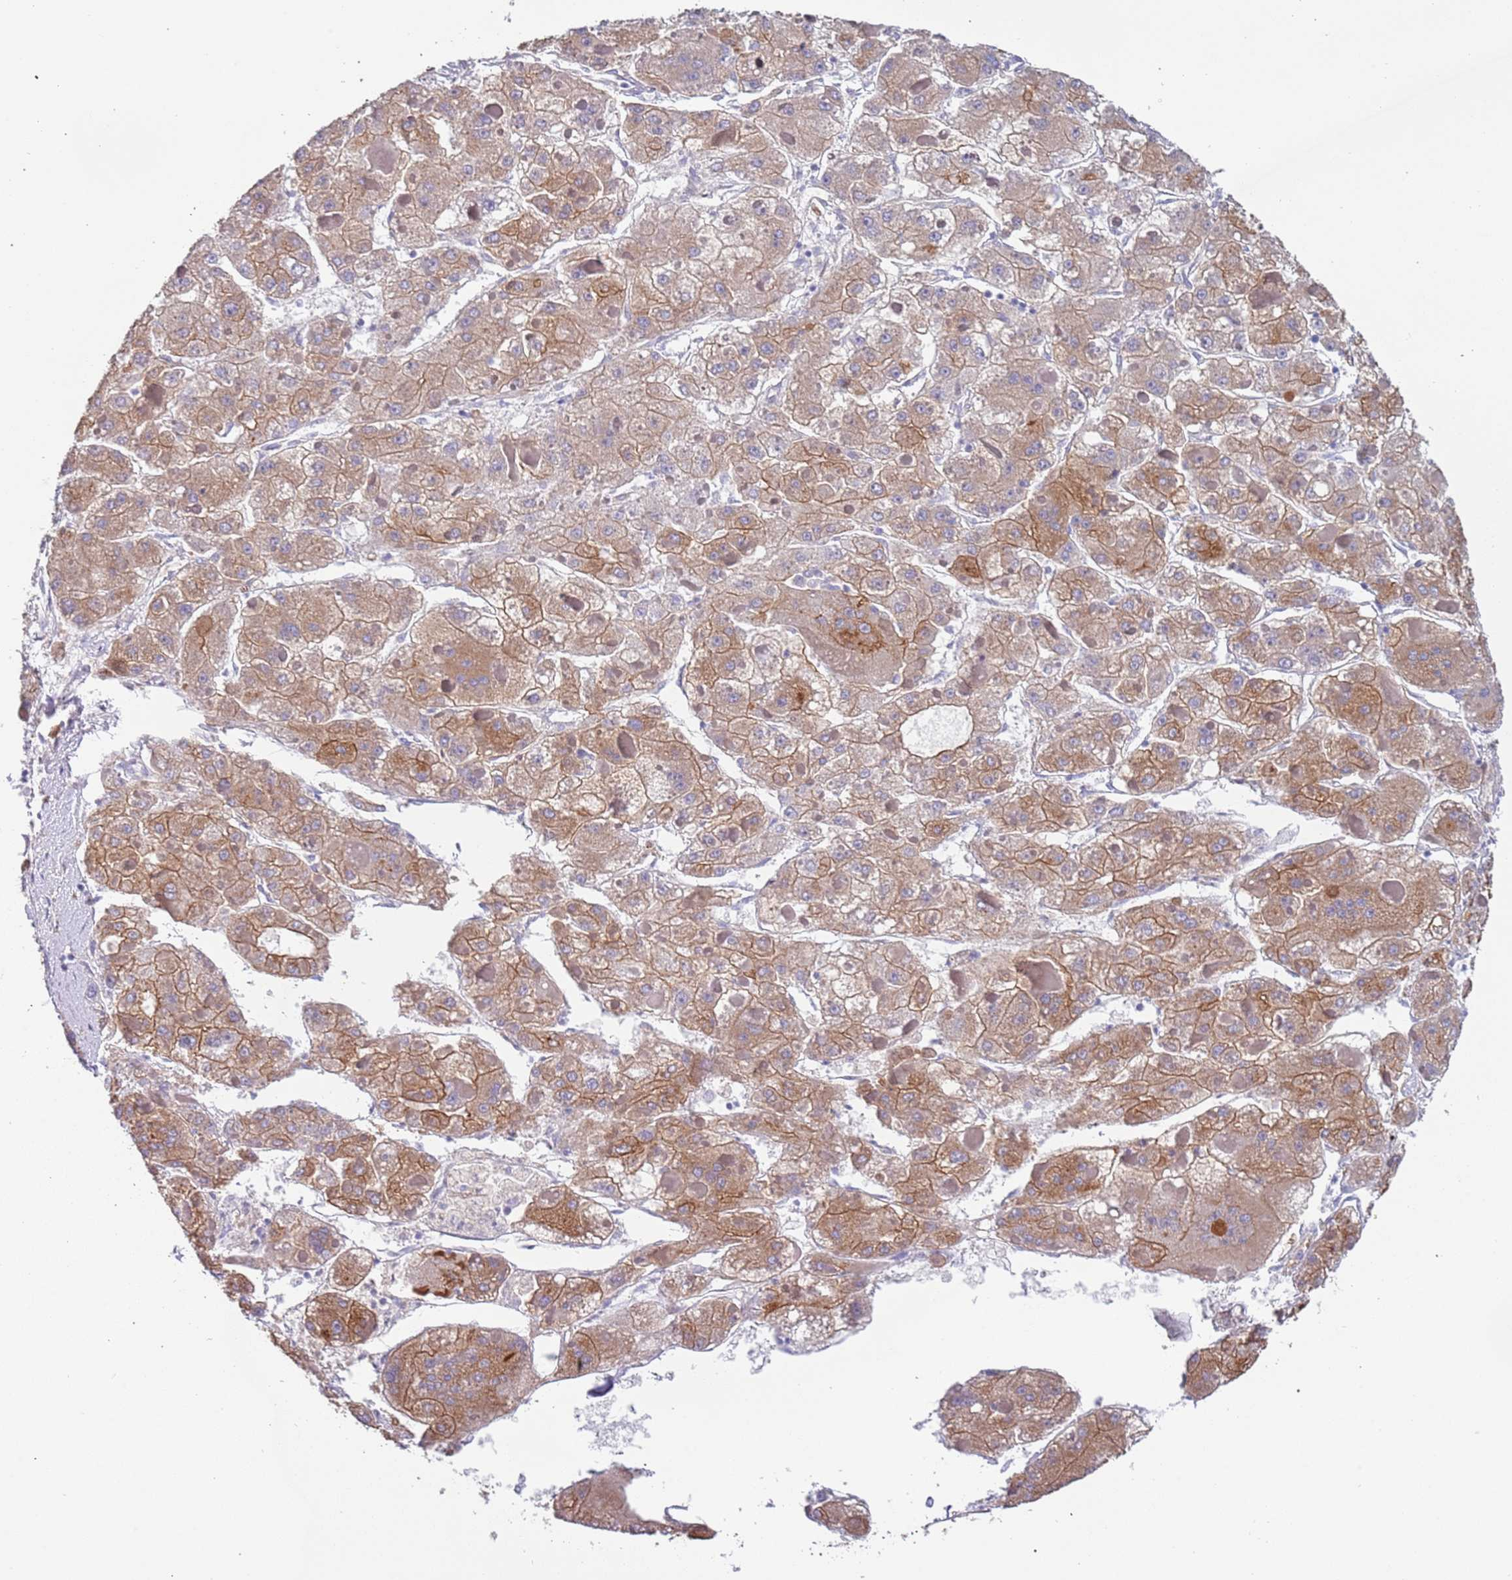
{"staining": {"intensity": "weak", "quantity": ">75%", "location": "cytoplasmic/membranous"}, "tissue": "liver cancer", "cell_type": "Tumor cells", "image_type": "cancer", "snomed": [{"axis": "morphology", "description": "Carcinoma, Hepatocellular, NOS"}, {"axis": "topography", "description": "Liver"}], "caption": "IHC staining of hepatocellular carcinoma (liver), which exhibits low levels of weak cytoplasmic/membranous positivity in approximately >75% of tumor cells indicating weak cytoplasmic/membranous protein expression. The staining was performed using DAB (3,3'-diaminobenzidine) (brown) for protein detection and nuclei were counterstained in hematoxylin (blue).", "gene": "LAMB4", "patient": {"sex": "female", "age": 73}}